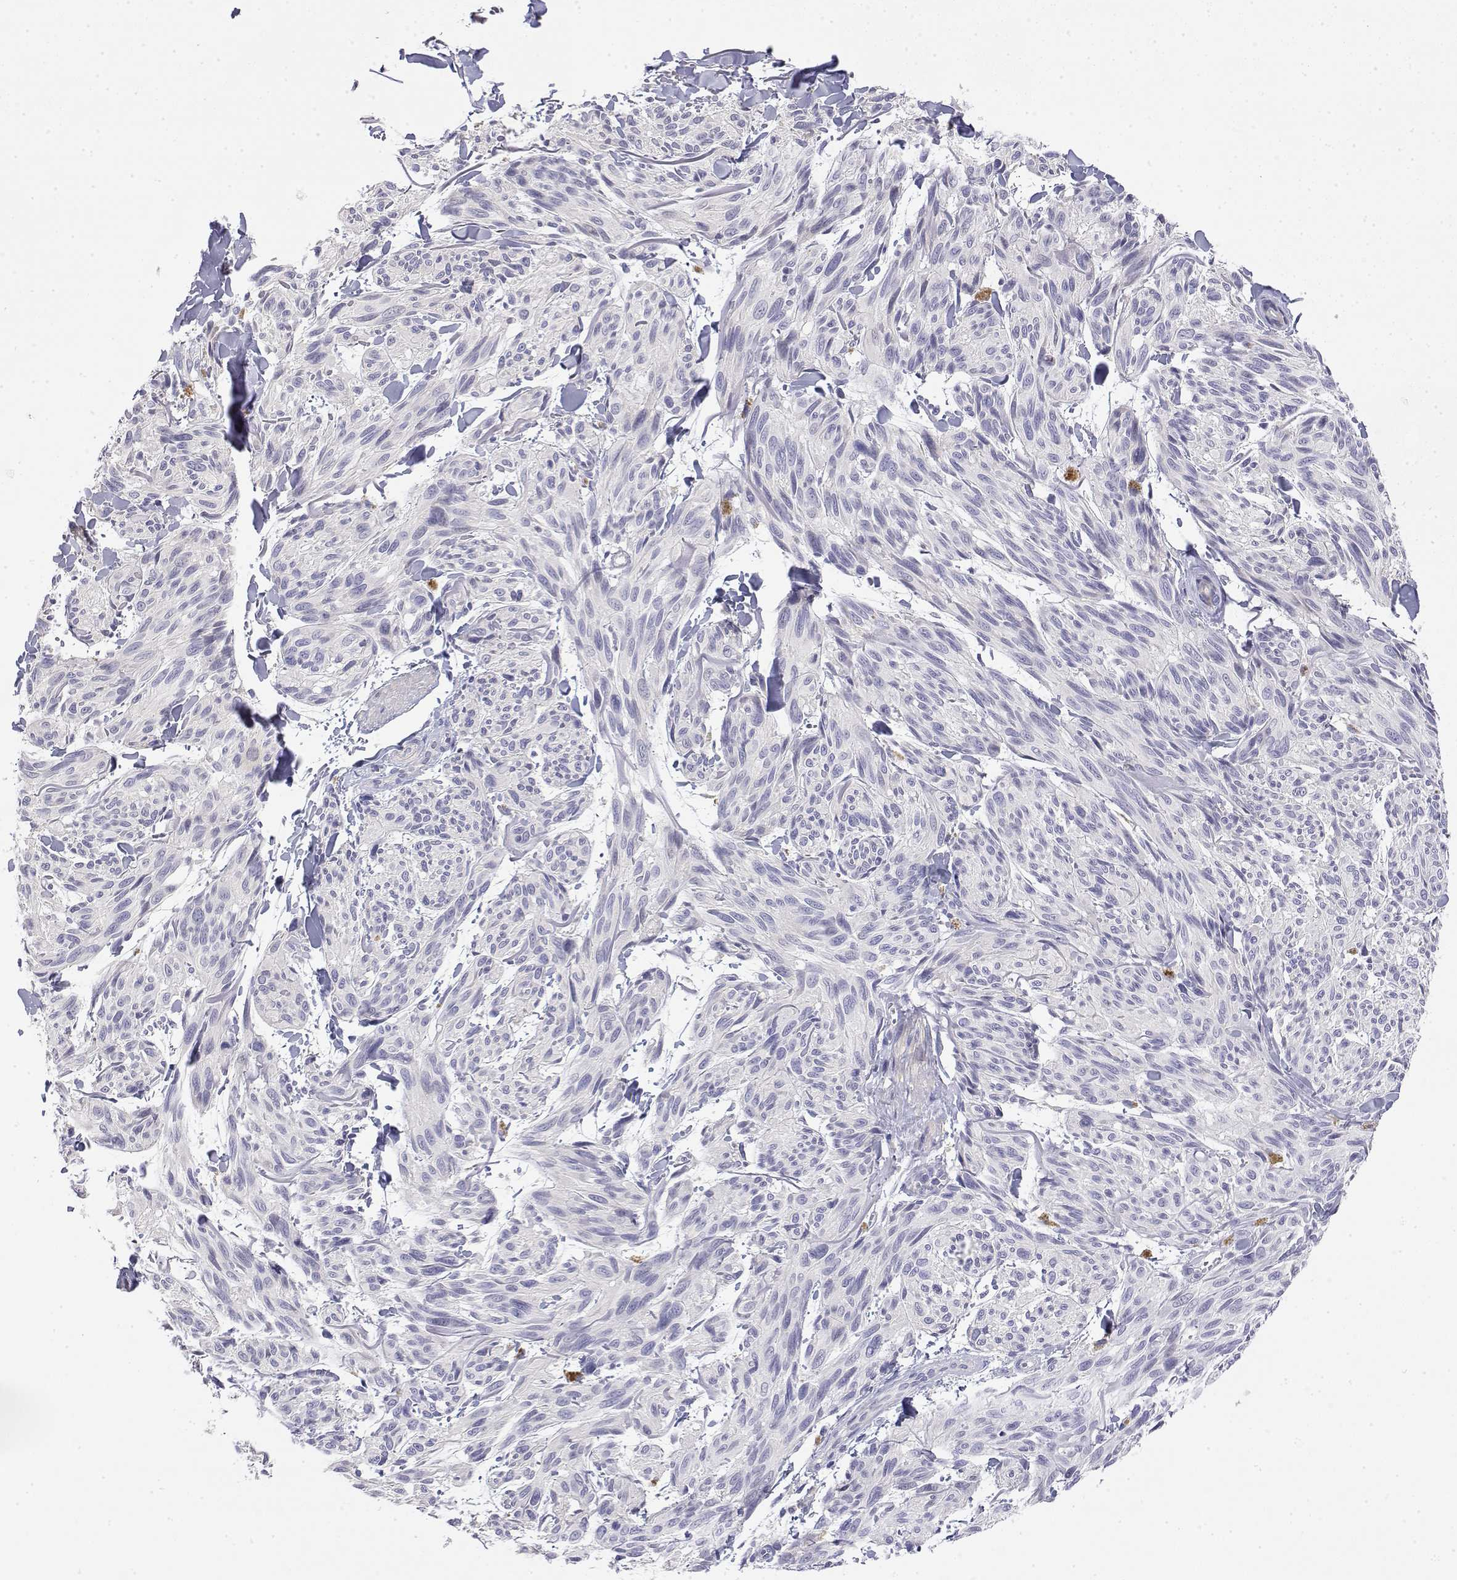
{"staining": {"intensity": "negative", "quantity": "none", "location": "none"}, "tissue": "melanoma", "cell_type": "Tumor cells", "image_type": "cancer", "snomed": [{"axis": "morphology", "description": "Malignant melanoma, NOS"}, {"axis": "topography", "description": "Skin"}], "caption": "Malignant melanoma was stained to show a protein in brown. There is no significant expression in tumor cells.", "gene": "LY6D", "patient": {"sex": "male", "age": 79}}